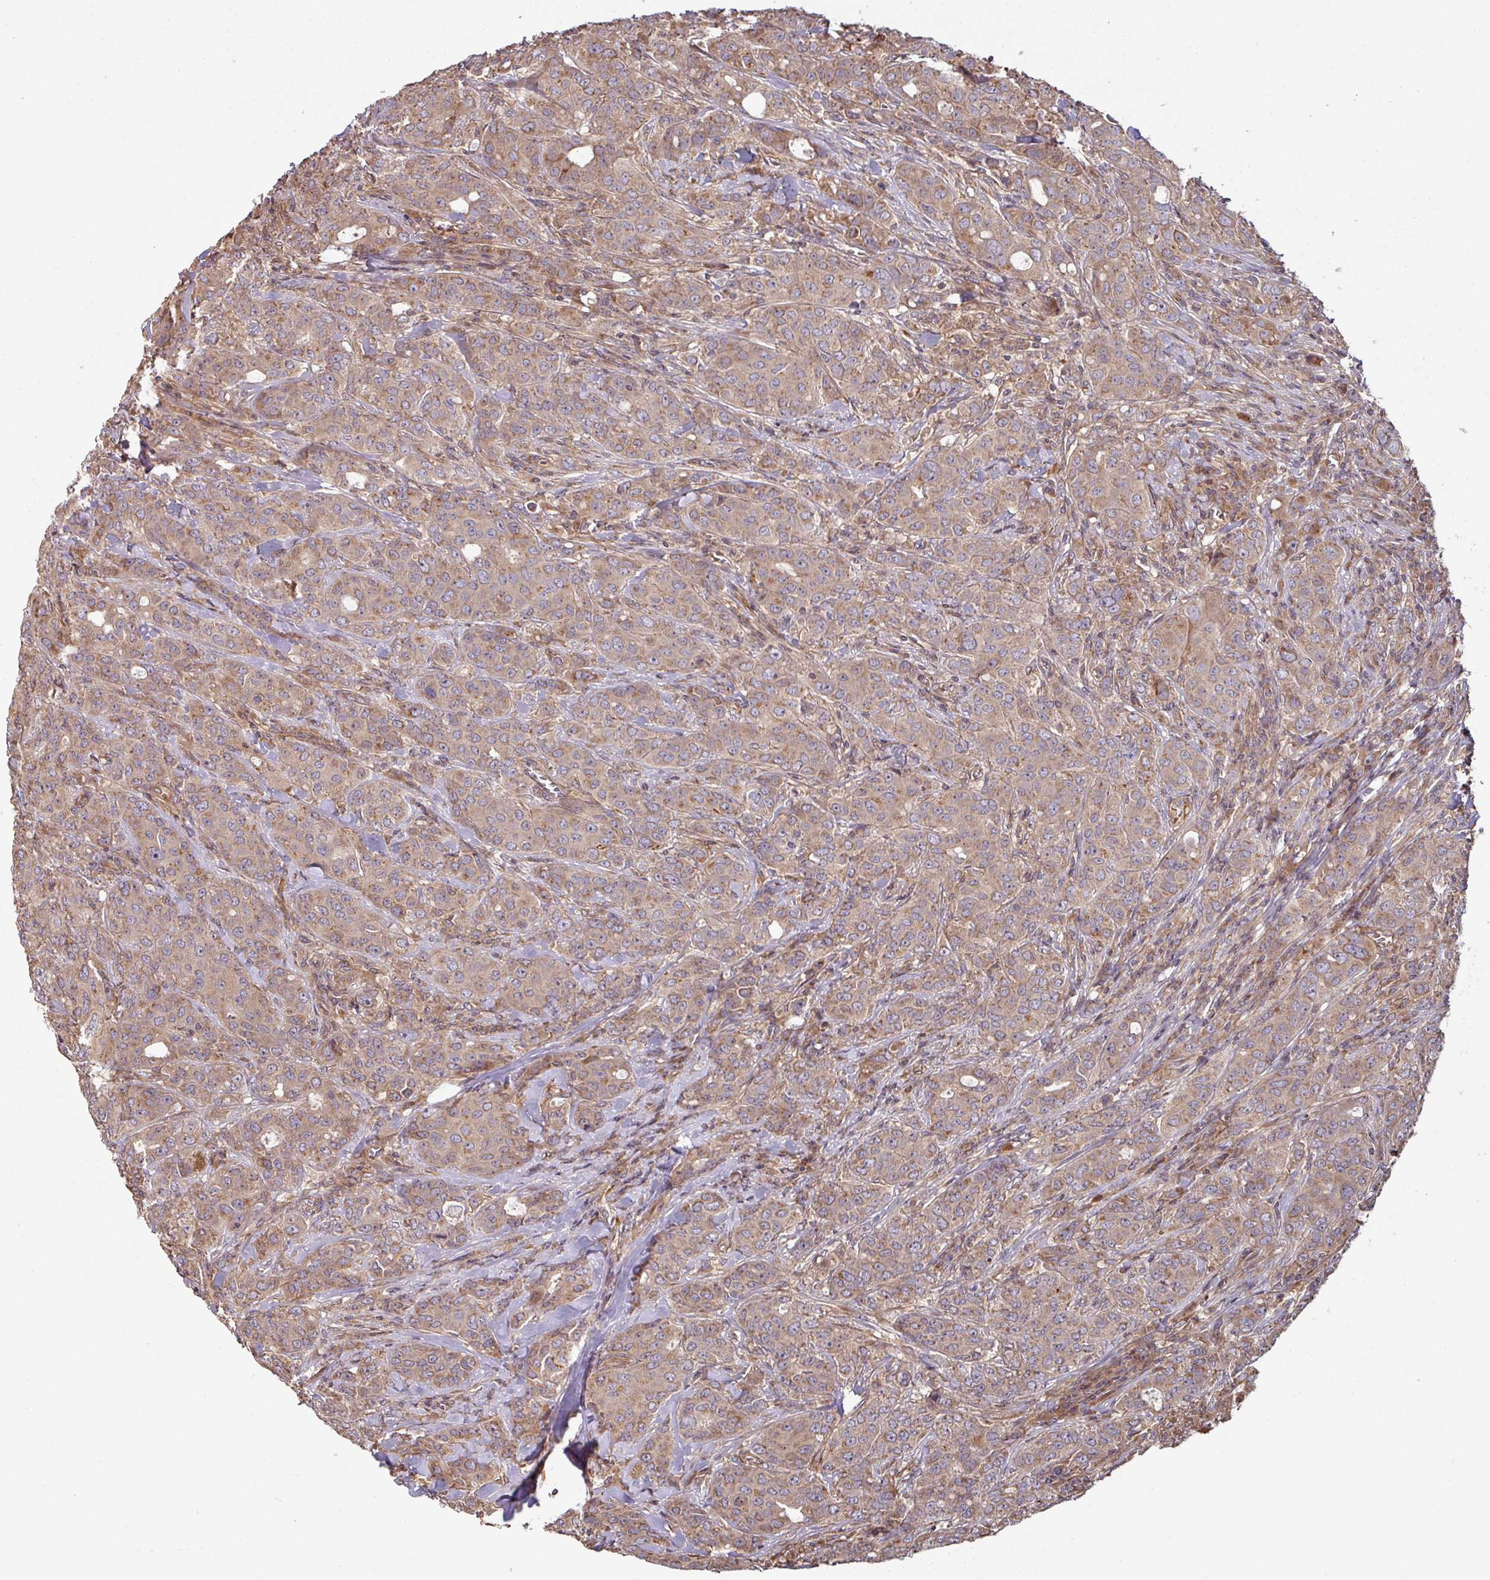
{"staining": {"intensity": "moderate", "quantity": ">75%", "location": "cytoplasmic/membranous"}, "tissue": "breast cancer", "cell_type": "Tumor cells", "image_type": "cancer", "snomed": [{"axis": "morphology", "description": "Duct carcinoma"}, {"axis": "topography", "description": "Breast"}], "caption": "Protein staining by IHC demonstrates moderate cytoplasmic/membranous expression in about >75% of tumor cells in breast cancer.", "gene": "SIK1", "patient": {"sex": "female", "age": 43}}